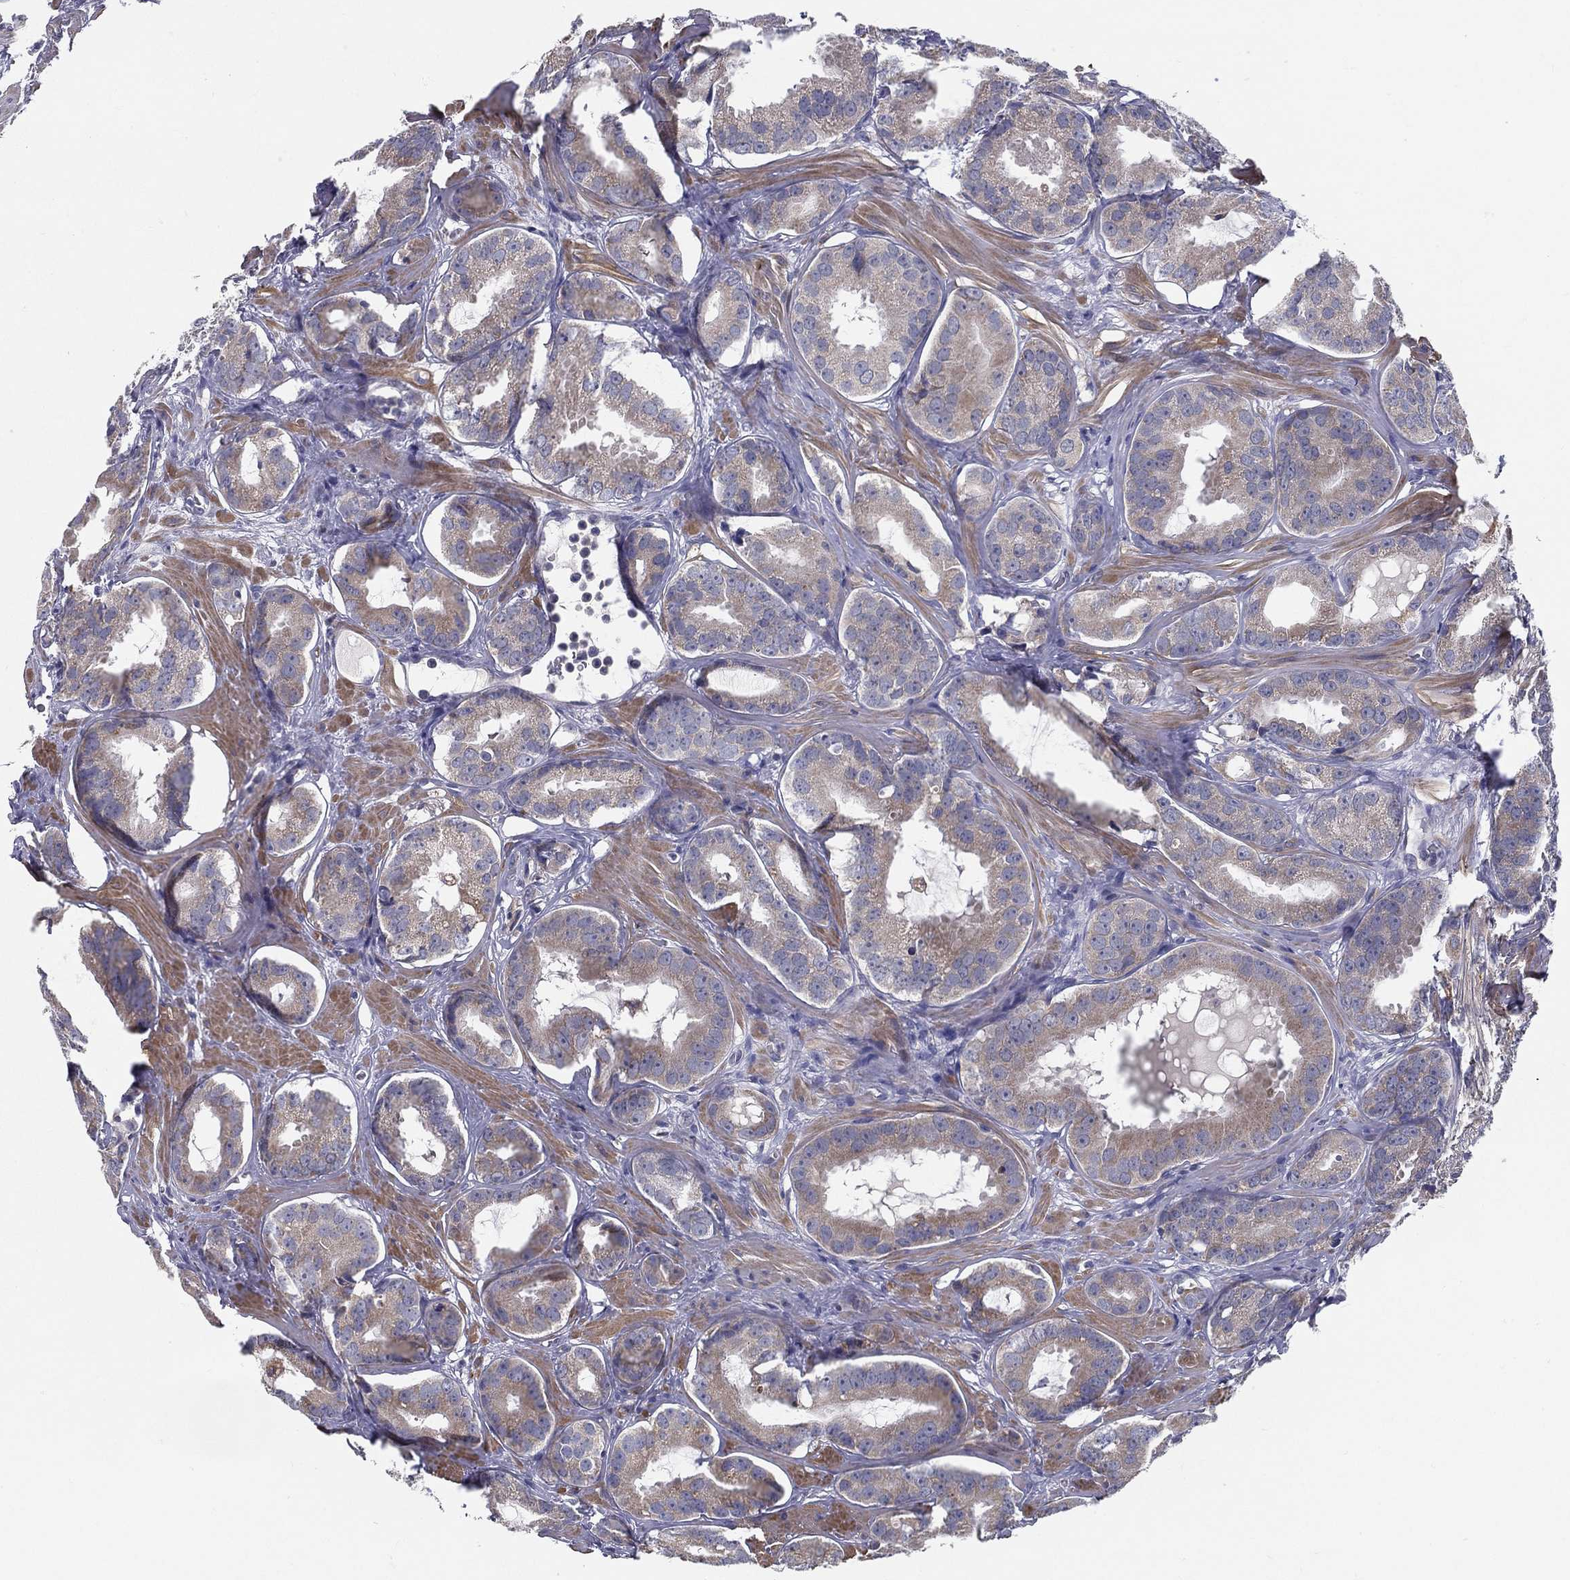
{"staining": {"intensity": "weak", "quantity": "25%-75%", "location": "cytoplasmic/membranous"}, "tissue": "prostate cancer", "cell_type": "Tumor cells", "image_type": "cancer", "snomed": [{"axis": "morphology", "description": "Adenocarcinoma, NOS"}, {"axis": "topography", "description": "Prostate"}], "caption": "Immunohistochemistry image of neoplastic tissue: prostate cancer stained using IHC exhibits low levels of weak protein expression localized specifically in the cytoplasmic/membranous of tumor cells, appearing as a cytoplasmic/membranous brown color.", "gene": "PCSK1", "patient": {"sex": "male", "age": 69}}